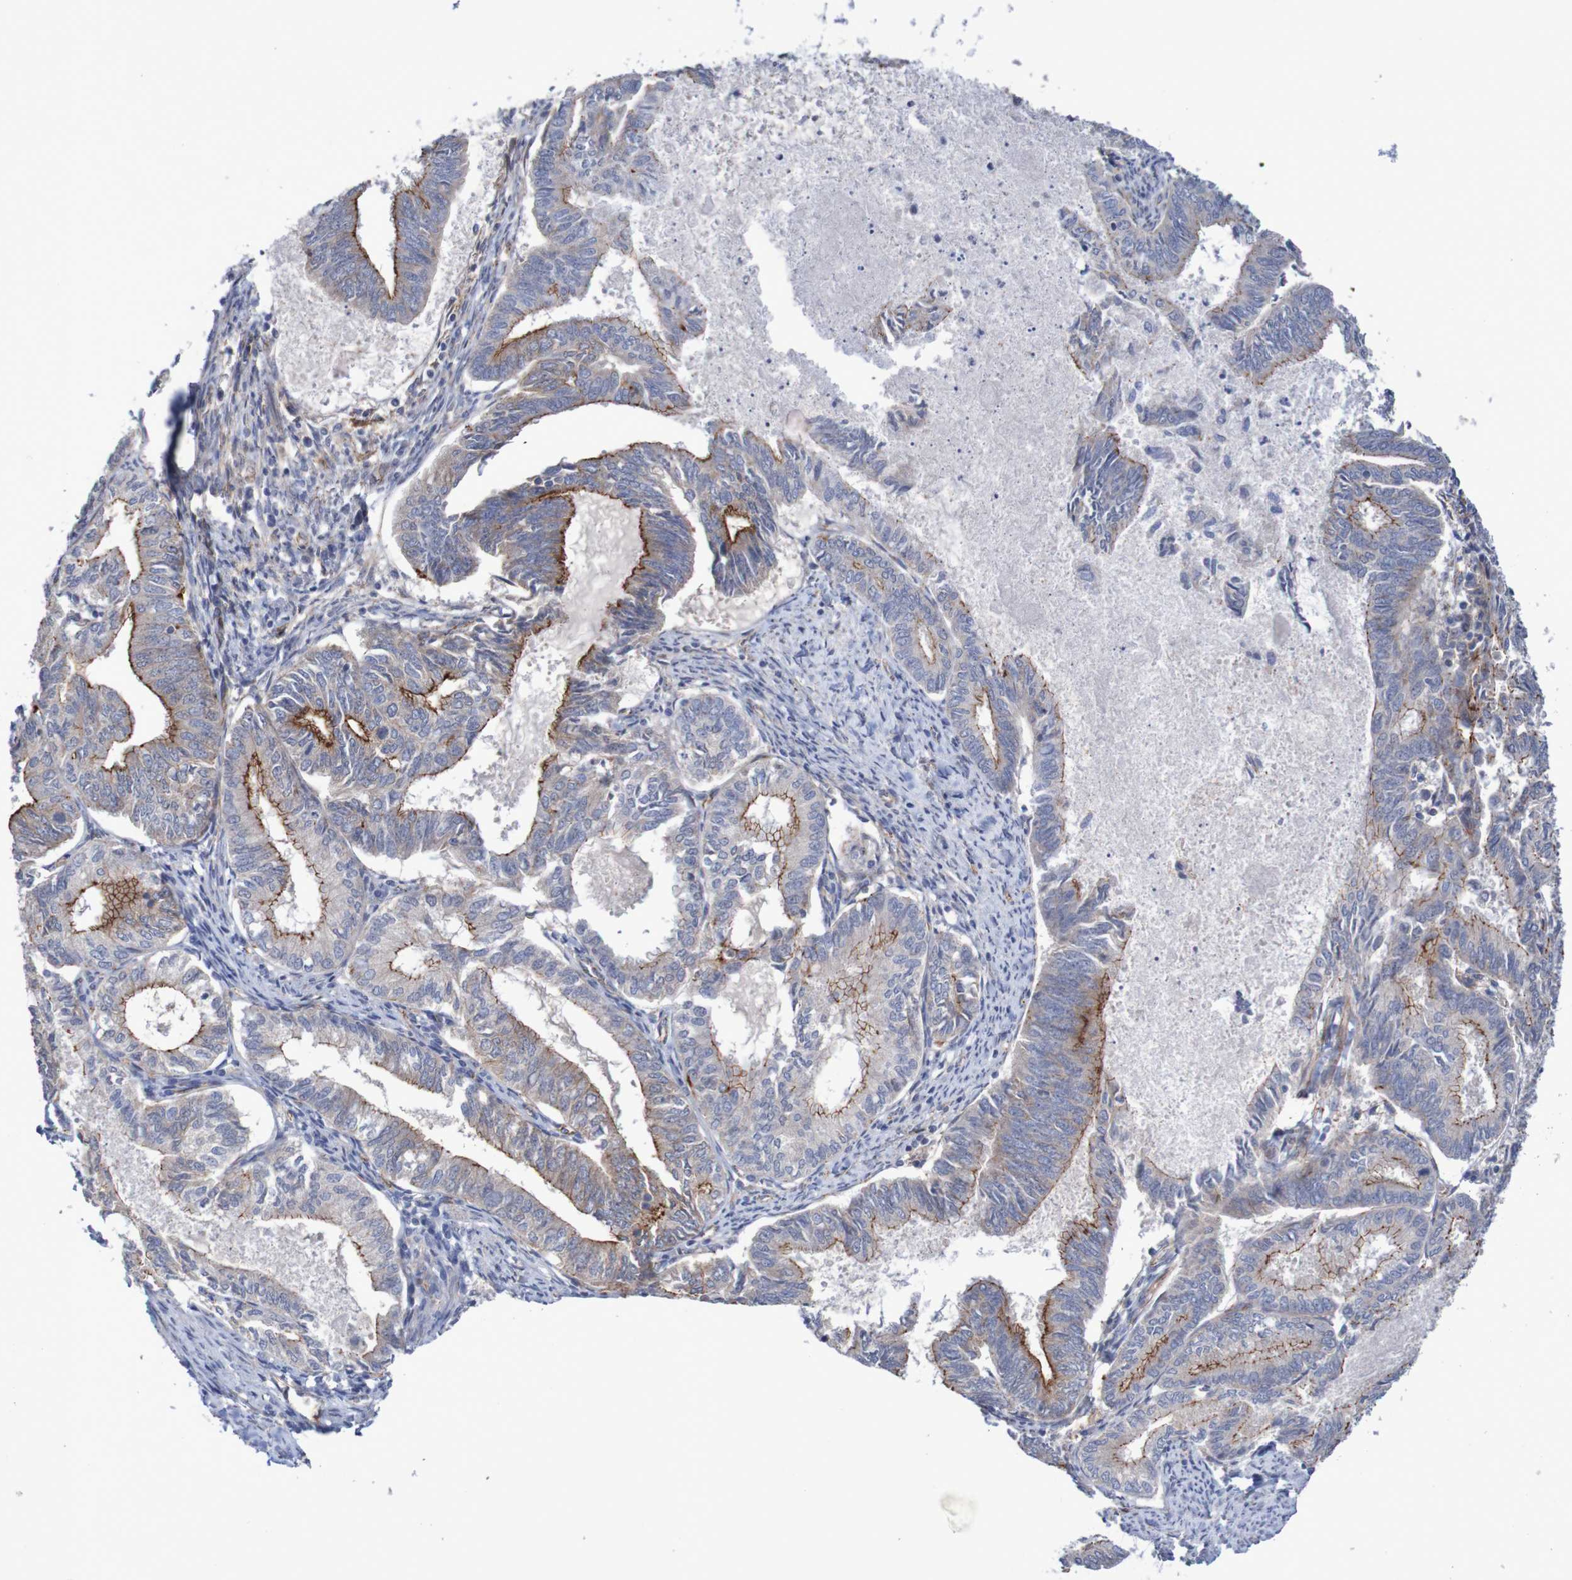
{"staining": {"intensity": "strong", "quantity": "25%-75%", "location": "cytoplasmic/membranous"}, "tissue": "endometrial cancer", "cell_type": "Tumor cells", "image_type": "cancer", "snomed": [{"axis": "morphology", "description": "Adenocarcinoma, NOS"}, {"axis": "topography", "description": "Endometrium"}], "caption": "Endometrial adenocarcinoma was stained to show a protein in brown. There is high levels of strong cytoplasmic/membranous staining in about 25%-75% of tumor cells.", "gene": "NECTIN2", "patient": {"sex": "female", "age": 86}}